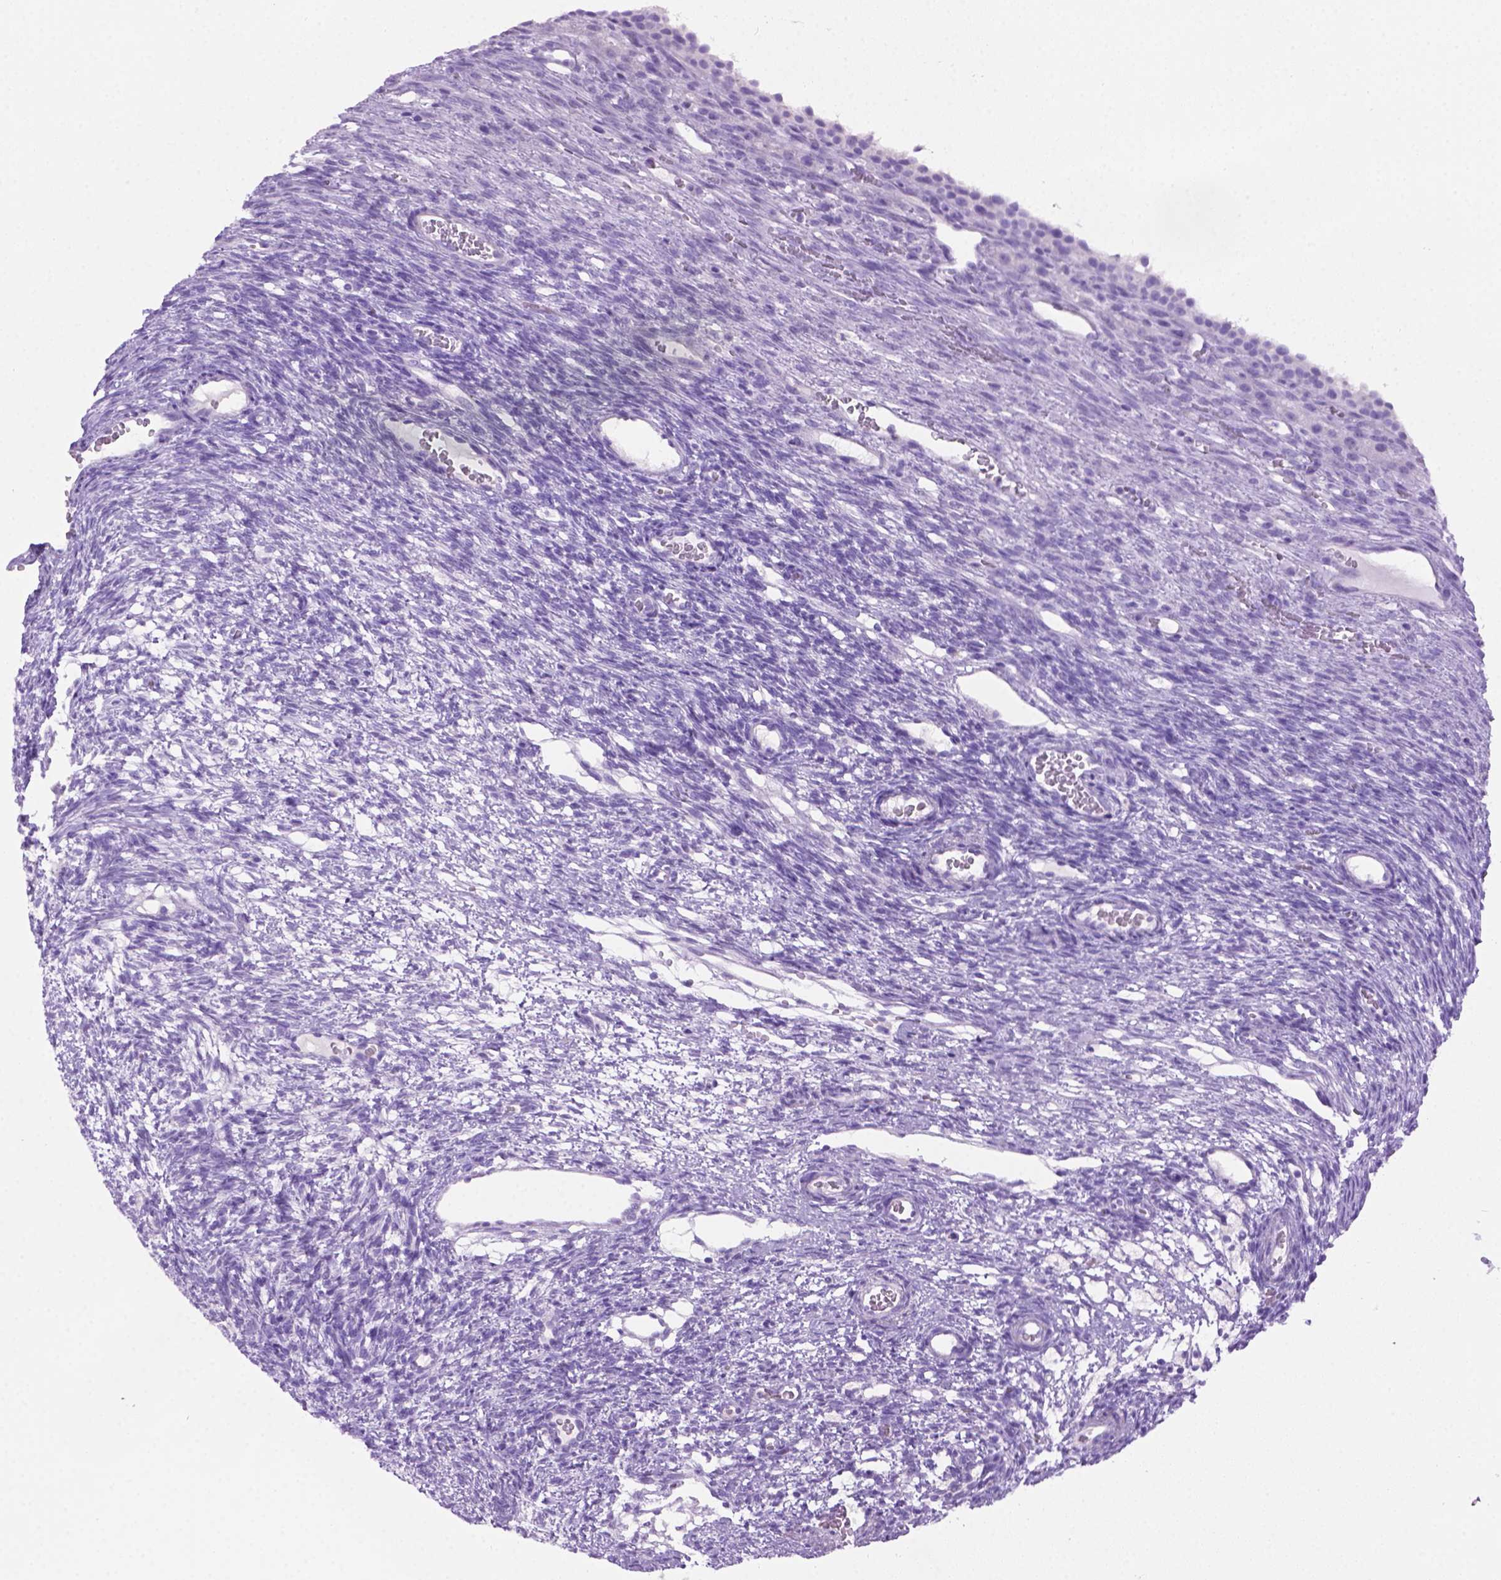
{"staining": {"intensity": "negative", "quantity": "none", "location": "none"}, "tissue": "ovary", "cell_type": "Follicle cells", "image_type": "normal", "snomed": [{"axis": "morphology", "description": "Normal tissue, NOS"}, {"axis": "topography", "description": "Ovary"}], "caption": "This is an immunohistochemistry photomicrograph of benign human ovary. There is no positivity in follicle cells.", "gene": "LELP1", "patient": {"sex": "female", "age": 34}}